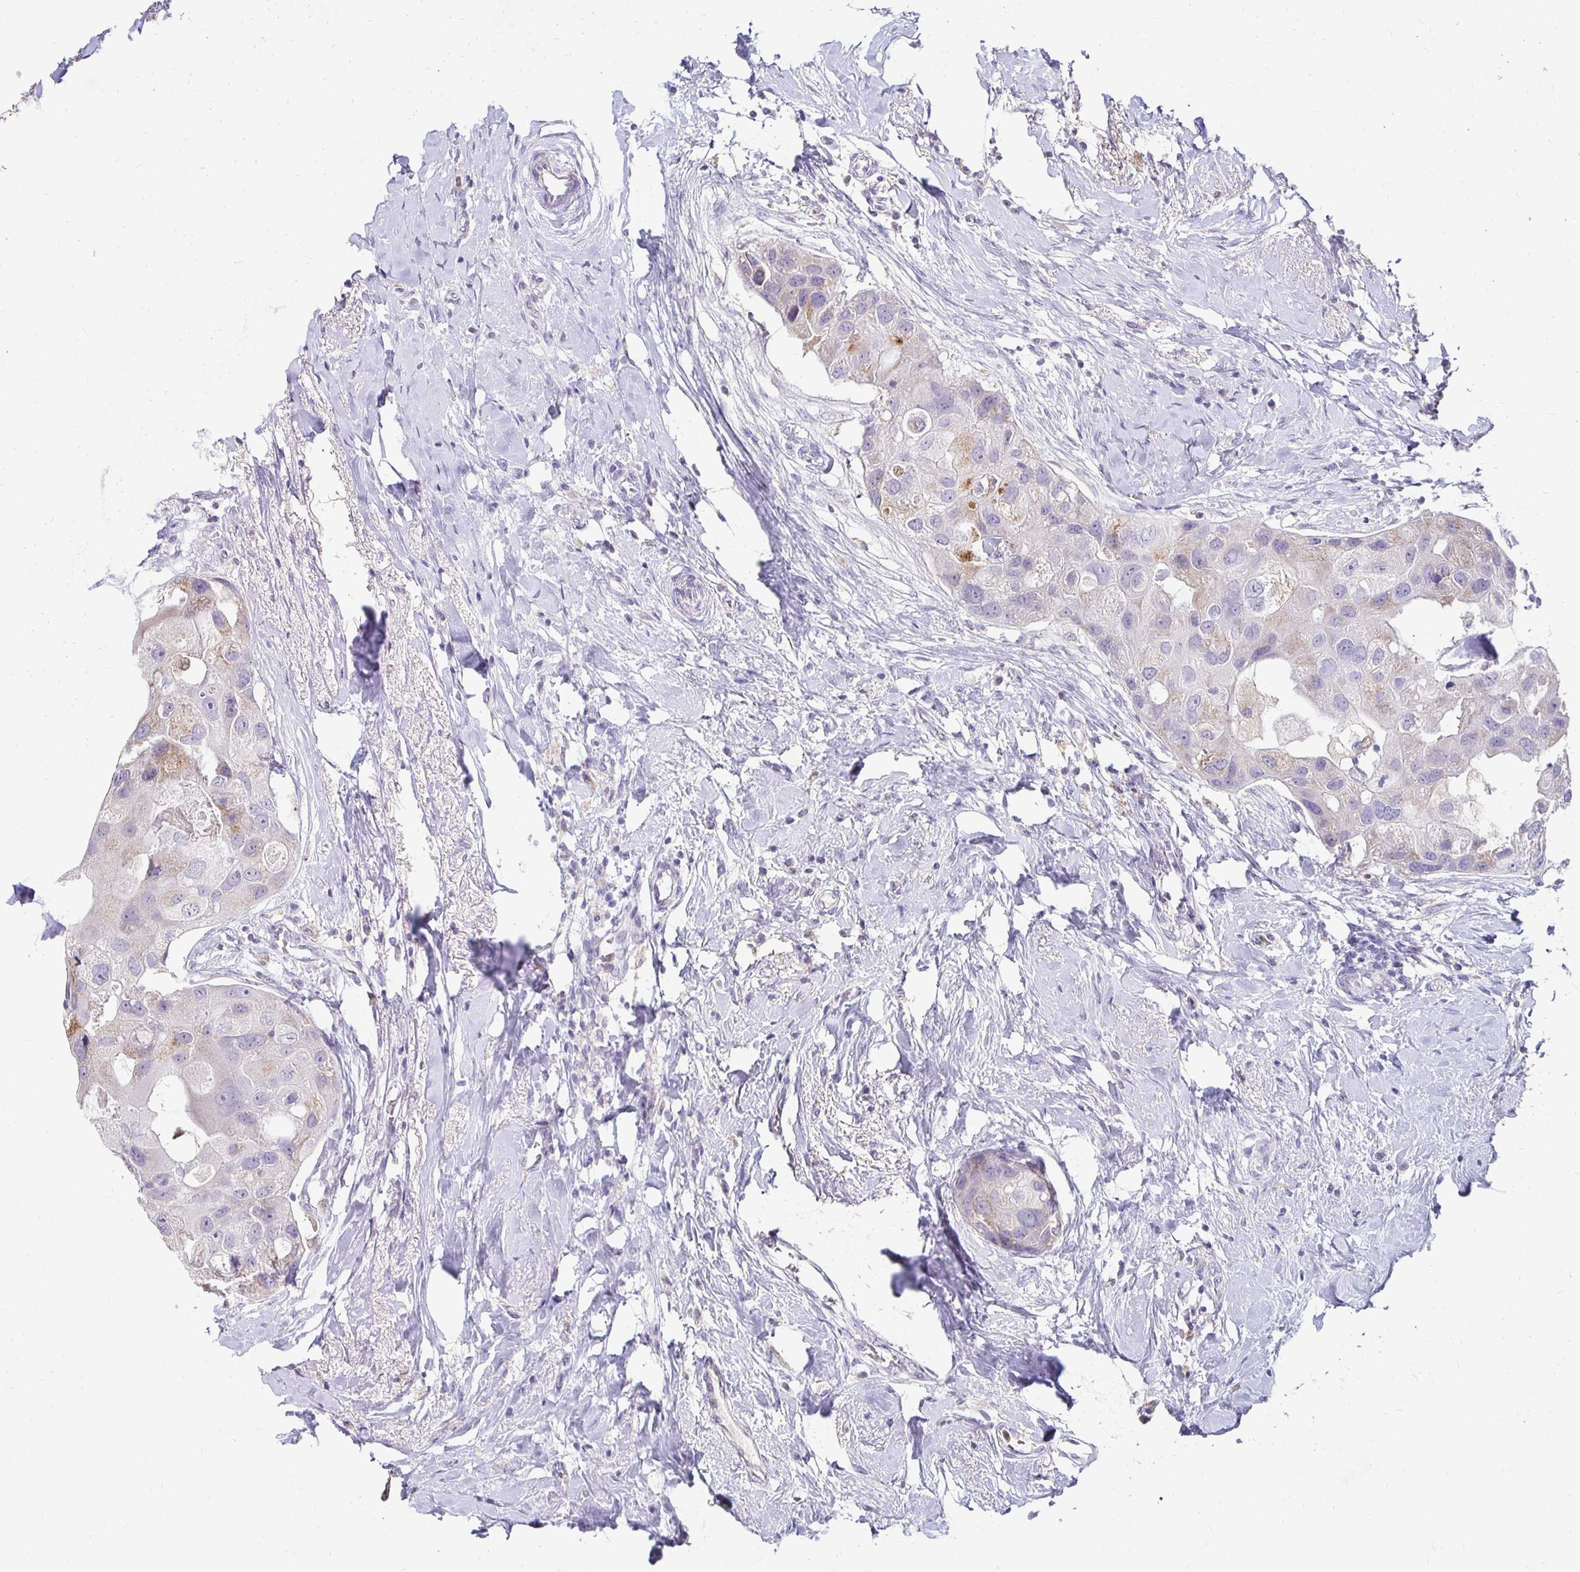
{"staining": {"intensity": "negative", "quantity": "none", "location": "none"}, "tissue": "breast cancer", "cell_type": "Tumor cells", "image_type": "cancer", "snomed": [{"axis": "morphology", "description": "Duct carcinoma"}, {"axis": "topography", "description": "Breast"}], "caption": "IHC of breast infiltrating ductal carcinoma displays no expression in tumor cells. (DAB (3,3'-diaminobenzidine) immunohistochemistry (IHC), high magnification).", "gene": "GK2", "patient": {"sex": "female", "age": 43}}